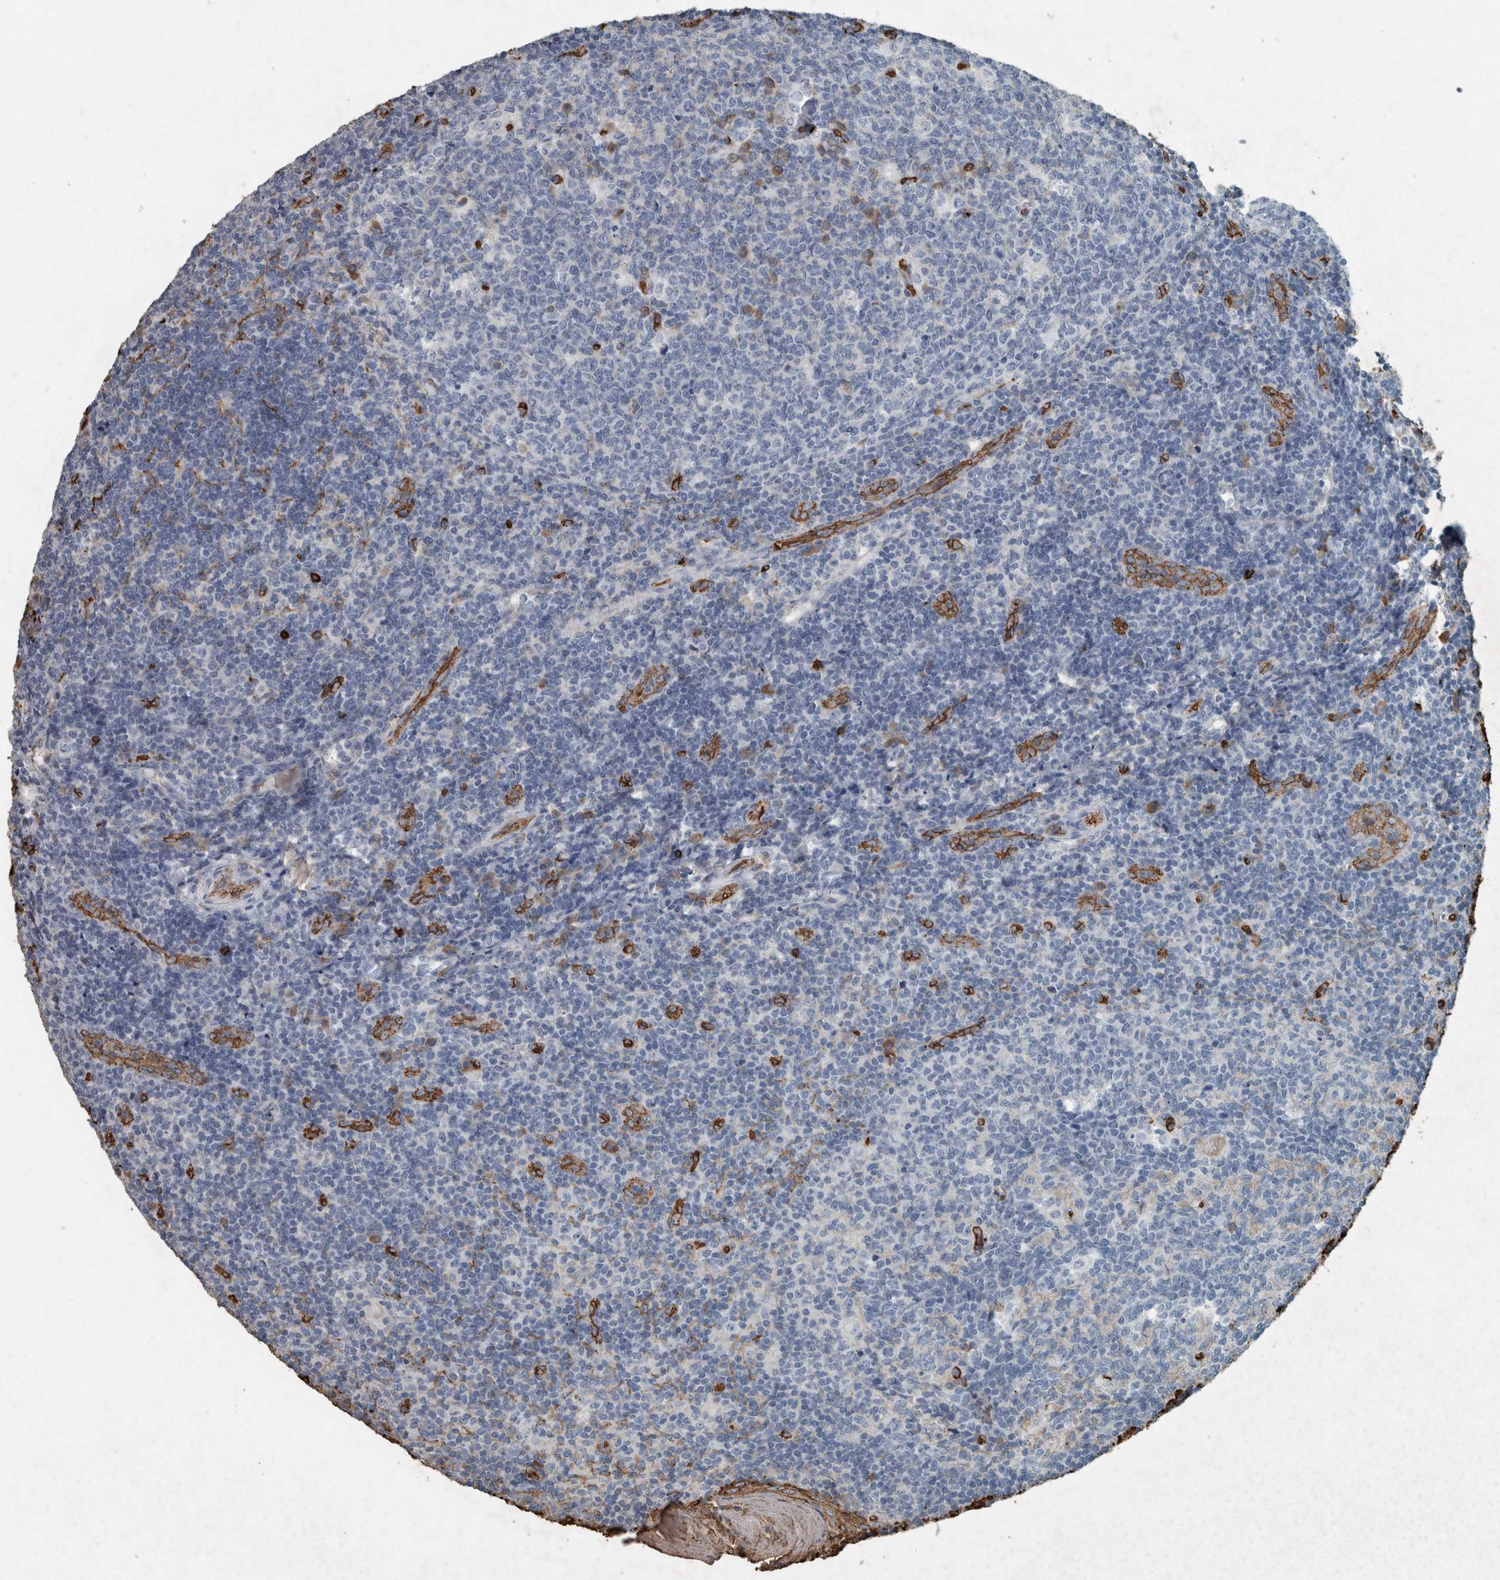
{"staining": {"intensity": "negative", "quantity": "none", "location": "none"}, "tissue": "tonsil", "cell_type": "Germinal center cells", "image_type": "normal", "snomed": [{"axis": "morphology", "description": "Normal tissue, NOS"}, {"axis": "topography", "description": "Tonsil"}], "caption": "A high-resolution image shows immunohistochemistry staining of unremarkable tonsil, which reveals no significant expression in germinal center cells.", "gene": "LBP", "patient": {"sex": "female", "age": 19}}